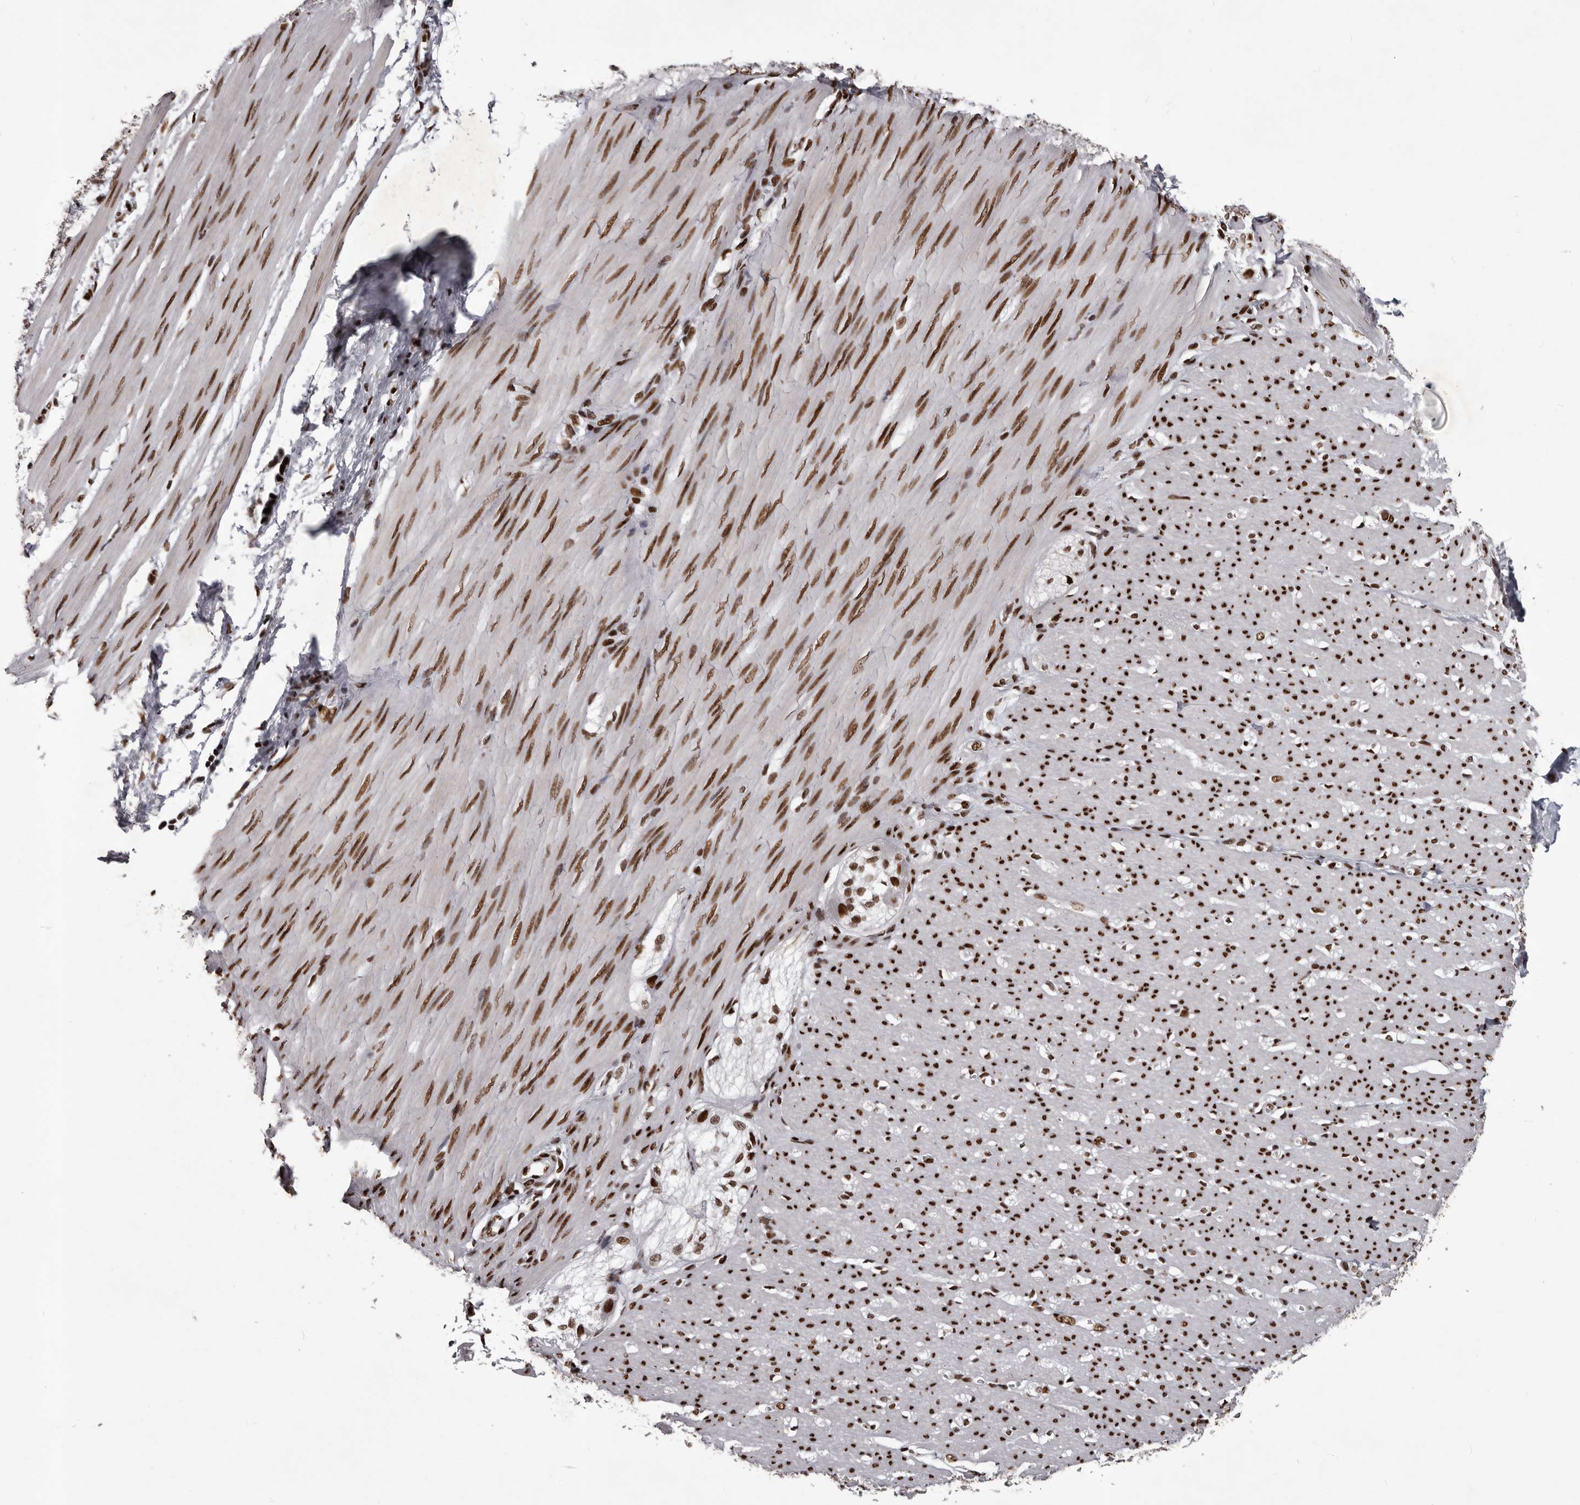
{"staining": {"intensity": "strong", "quantity": ">75%", "location": "nuclear"}, "tissue": "smooth muscle", "cell_type": "Smooth muscle cells", "image_type": "normal", "snomed": [{"axis": "morphology", "description": "Normal tissue, NOS"}, {"axis": "morphology", "description": "Adenocarcinoma, NOS"}, {"axis": "topography", "description": "Colon"}, {"axis": "topography", "description": "Peripheral nerve tissue"}], "caption": "A brown stain labels strong nuclear positivity of a protein in smooth muscle cells of normal human smooth muscle. Using DAB (3,3'-diaminobenzidine) (brown) and hematoxylin (blue) stains, captured at high magnification using brightfield microscopy.", "gene": "NUMA1", "patient": {"sex": "male", "age": 14}}